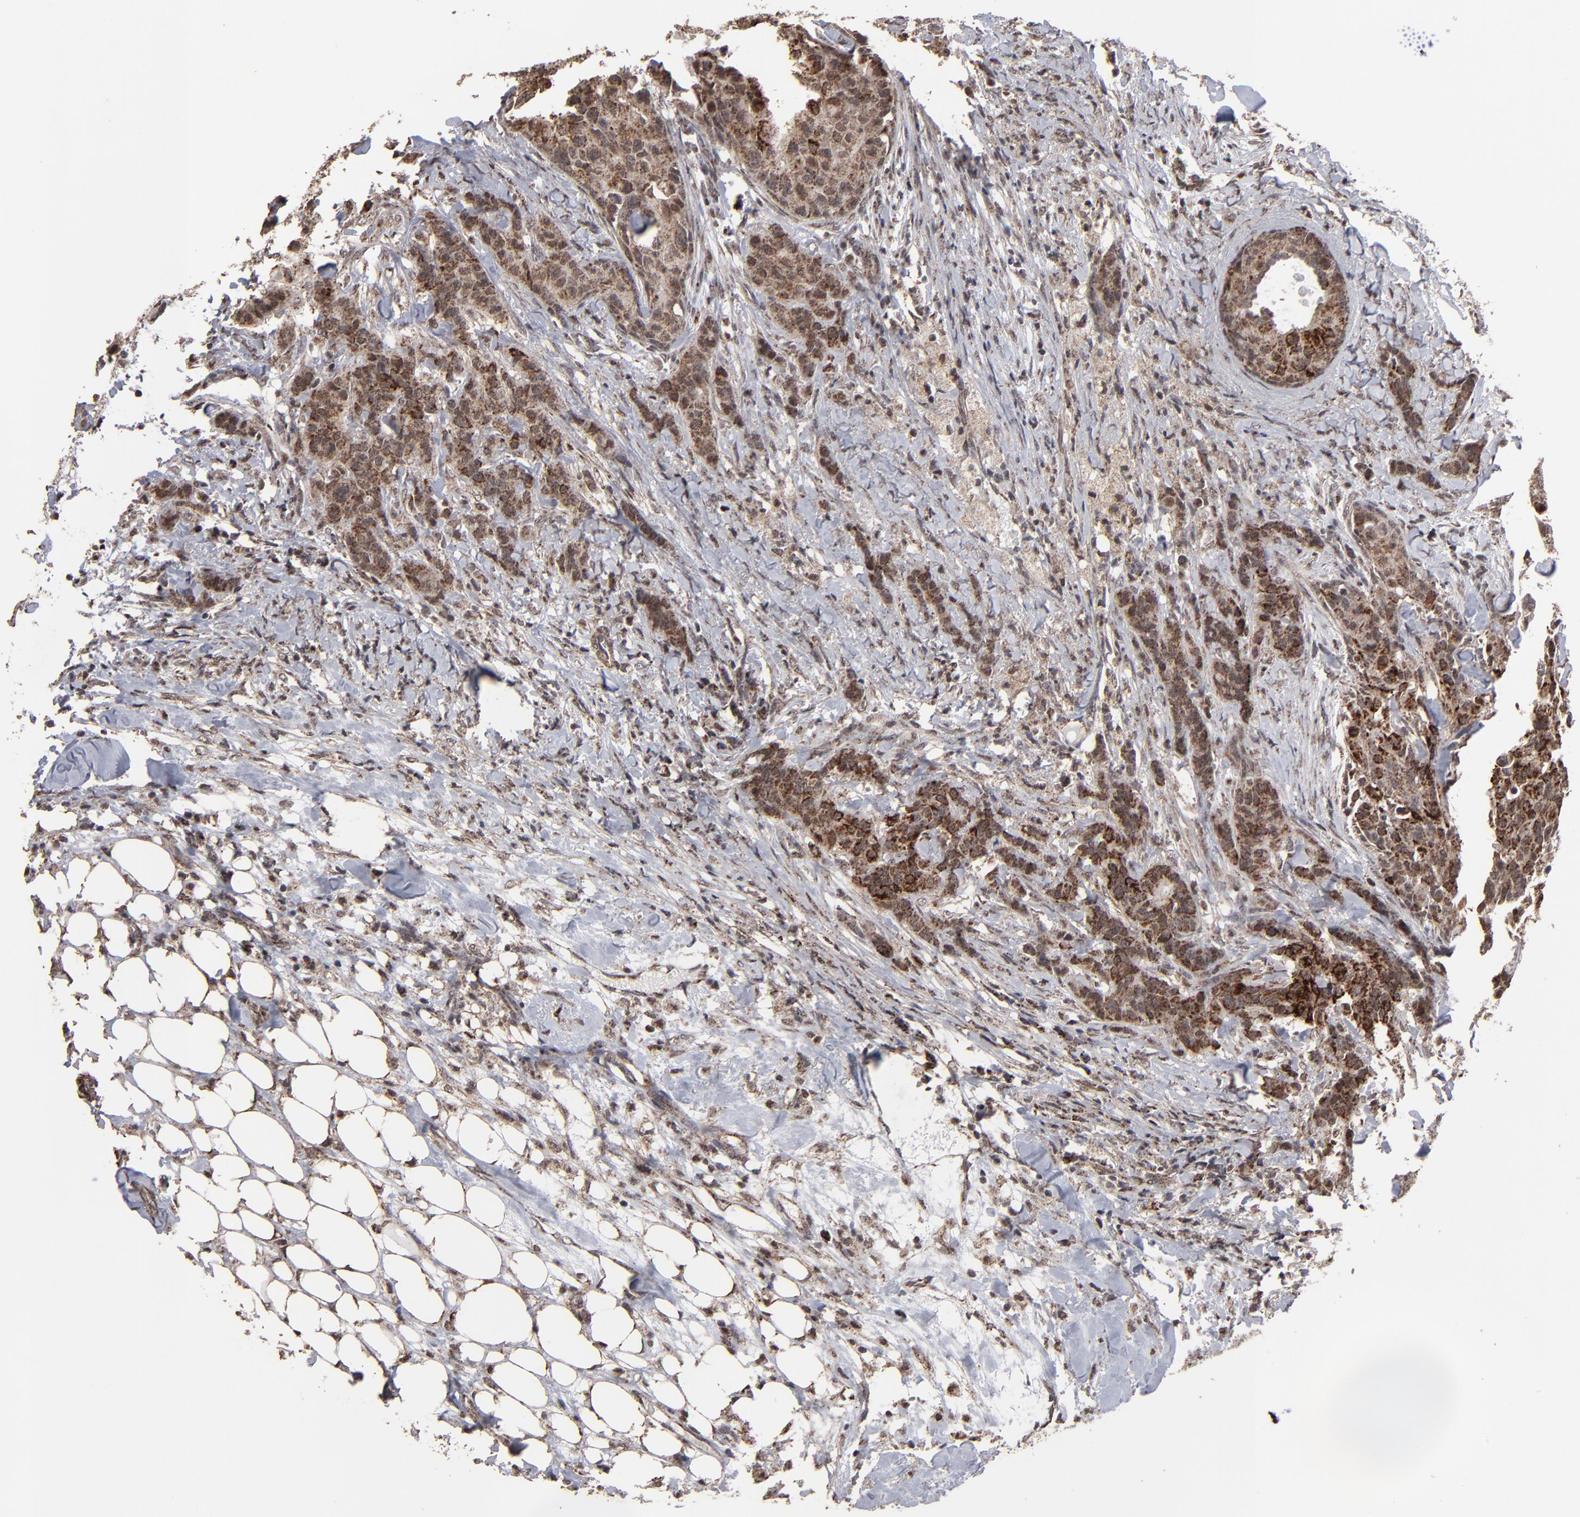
{"staining": {"intensity": "strong", "quantity": ">75%", "location": "cytoplasmic/membranous"}, "tissue": "breast cancer", "cell_type": "Tumor cells", "image_type": "cancer", "snomed": [{"axis": "morphology", "description": "Duct carcinoma"}, {"axis": "topography", "description": "Breast"}], "caption": "An image of breast cancer stained for a protein displays strong cytoplasmic/membranous brown staining in tumor cells.", "gene": "BNIP3", "patient": {"sex": "female", "age": 40}}